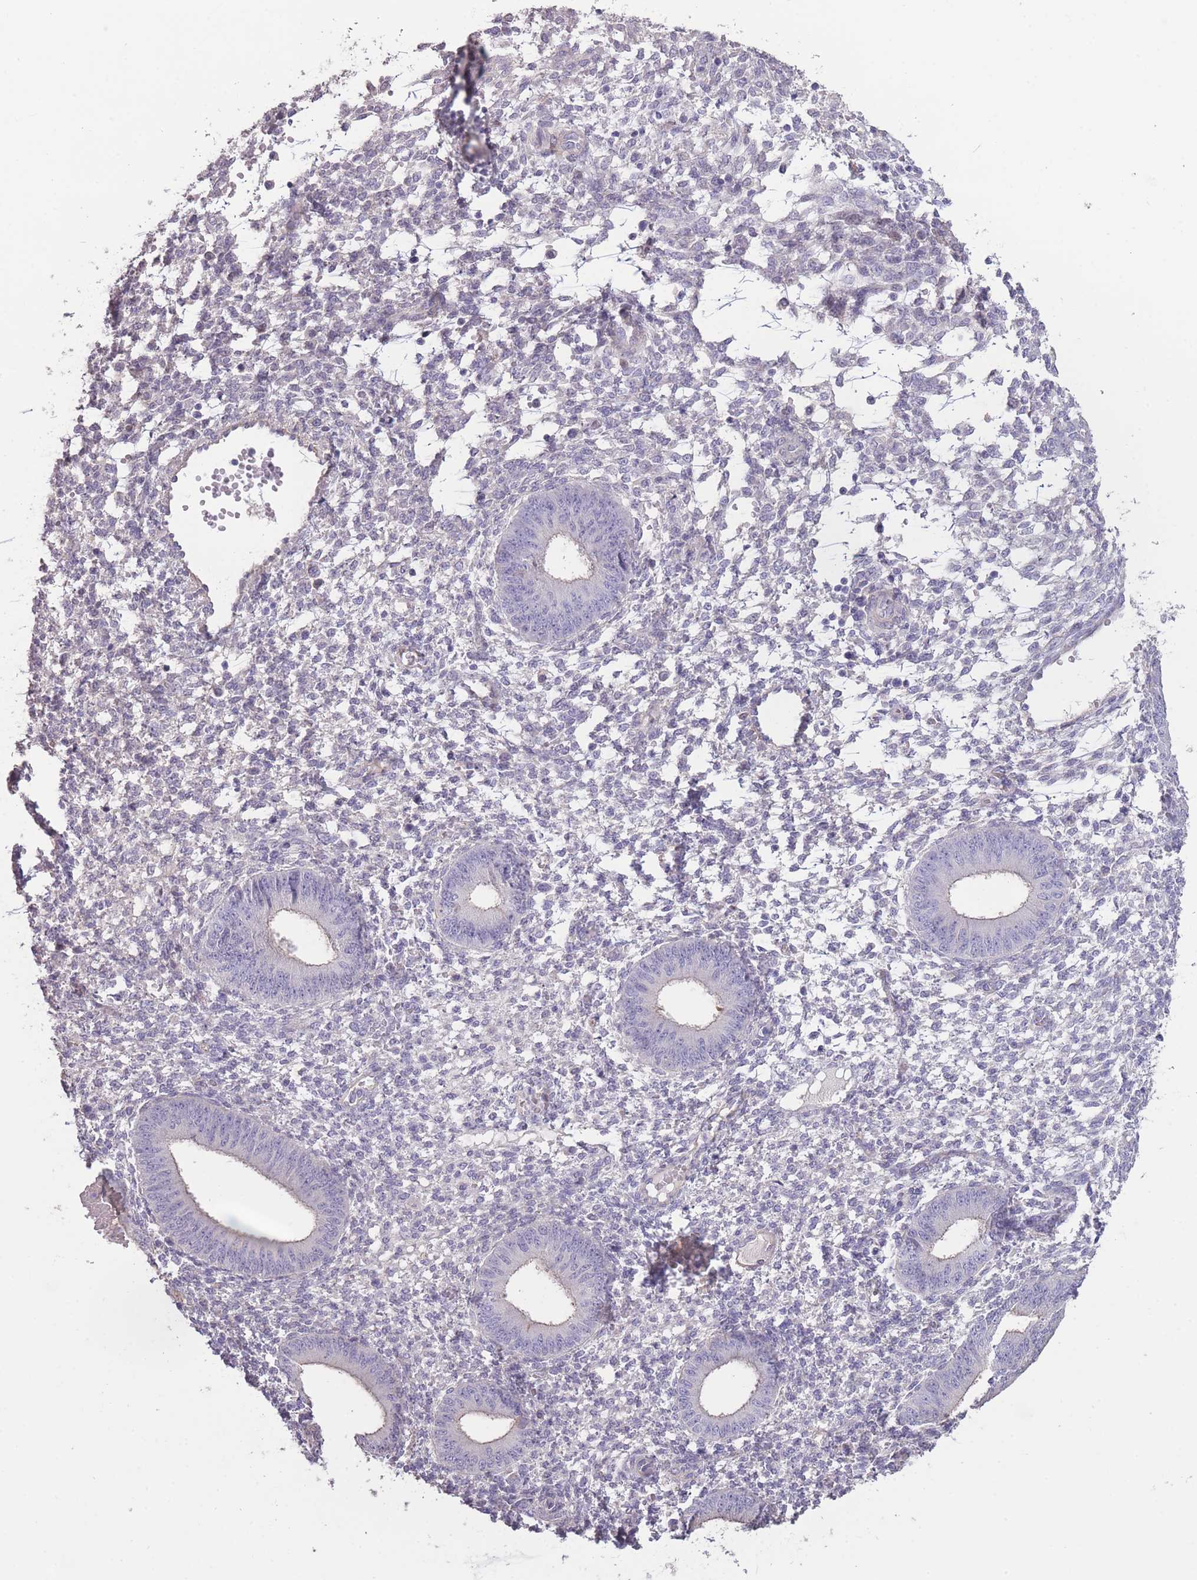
{"staining": {"intensity": "negative", "quantity": "none", "location": "none"}, "tissue": "endometrium", "cell_type": "Cells in endometrial stroma", "image_type": "normal", "snomed": [{"axis": "morphology", "description": "Normal tissue, NOS"}, {"axis": "topography", "description": "Endometrium"}], "caption": "A high-resolution photomicrograph shows immunohistochemistry staining of benign endometrium, which demonstrates no significant staining in cells in endometrial stroma.", "gene": "RSPH10B2", "patient": {"sex": "female", "age": 49}}